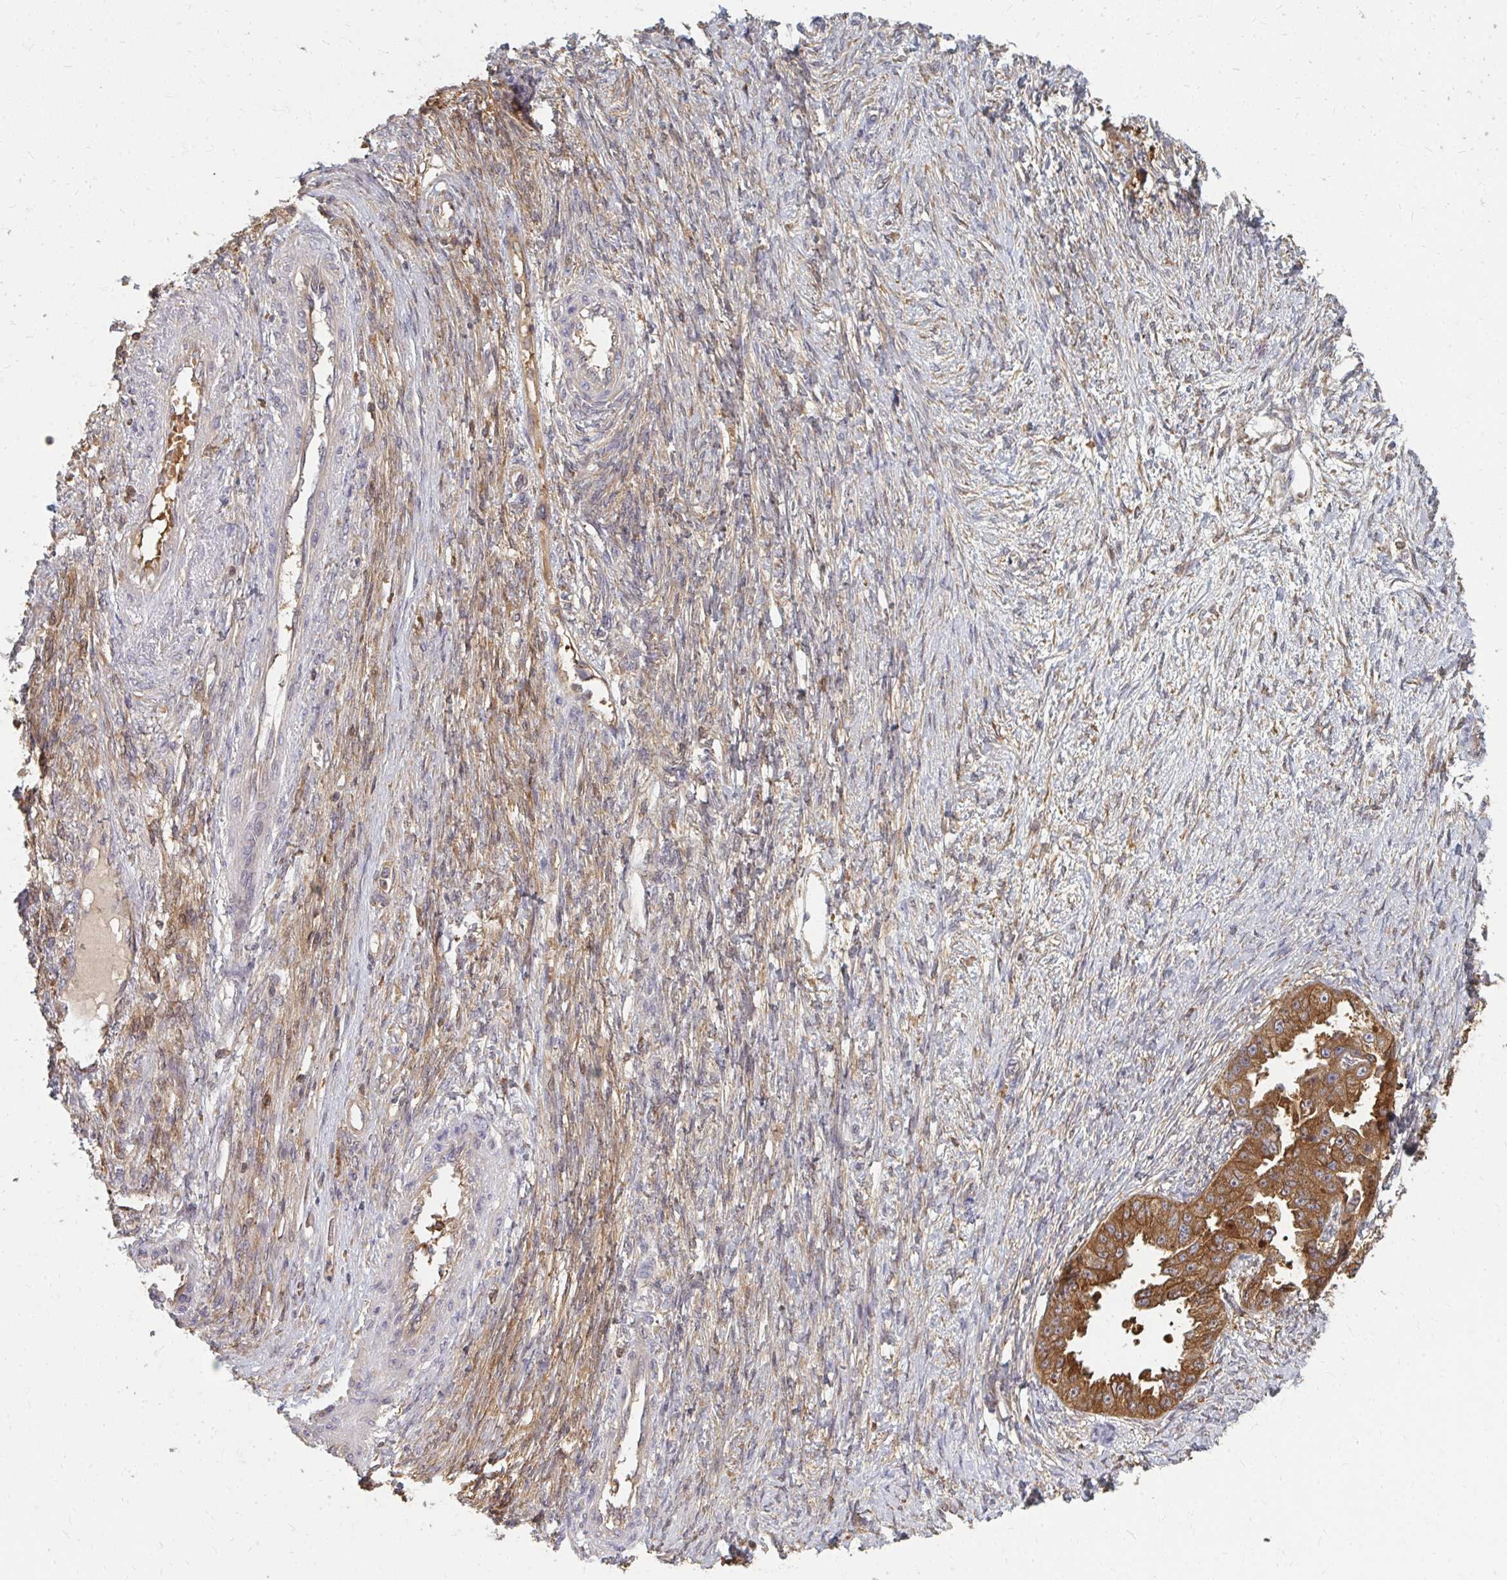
{"staining": {"intensity": "moderate", "quantity": ">75%", "location": "cytoplasmic/membranous"}, "tissue": "ovarian cancer", "cell_type": "Tumor cells", "image_type": "cancer", "snomed": [{"axis": "morphology", "description": "Cystadenocarcinoma, serous, NOS"}, {"axis": "topography", "description": "Ovary"}], "caption": "Protein staining reveals moderate cytoplasmic/membranous expression in approximately >75% of tumor cells in serous cystadenocarcinoma (ovarian).", "gene": "ZNF285", "patient": {"sex": "female", "age": 58}}